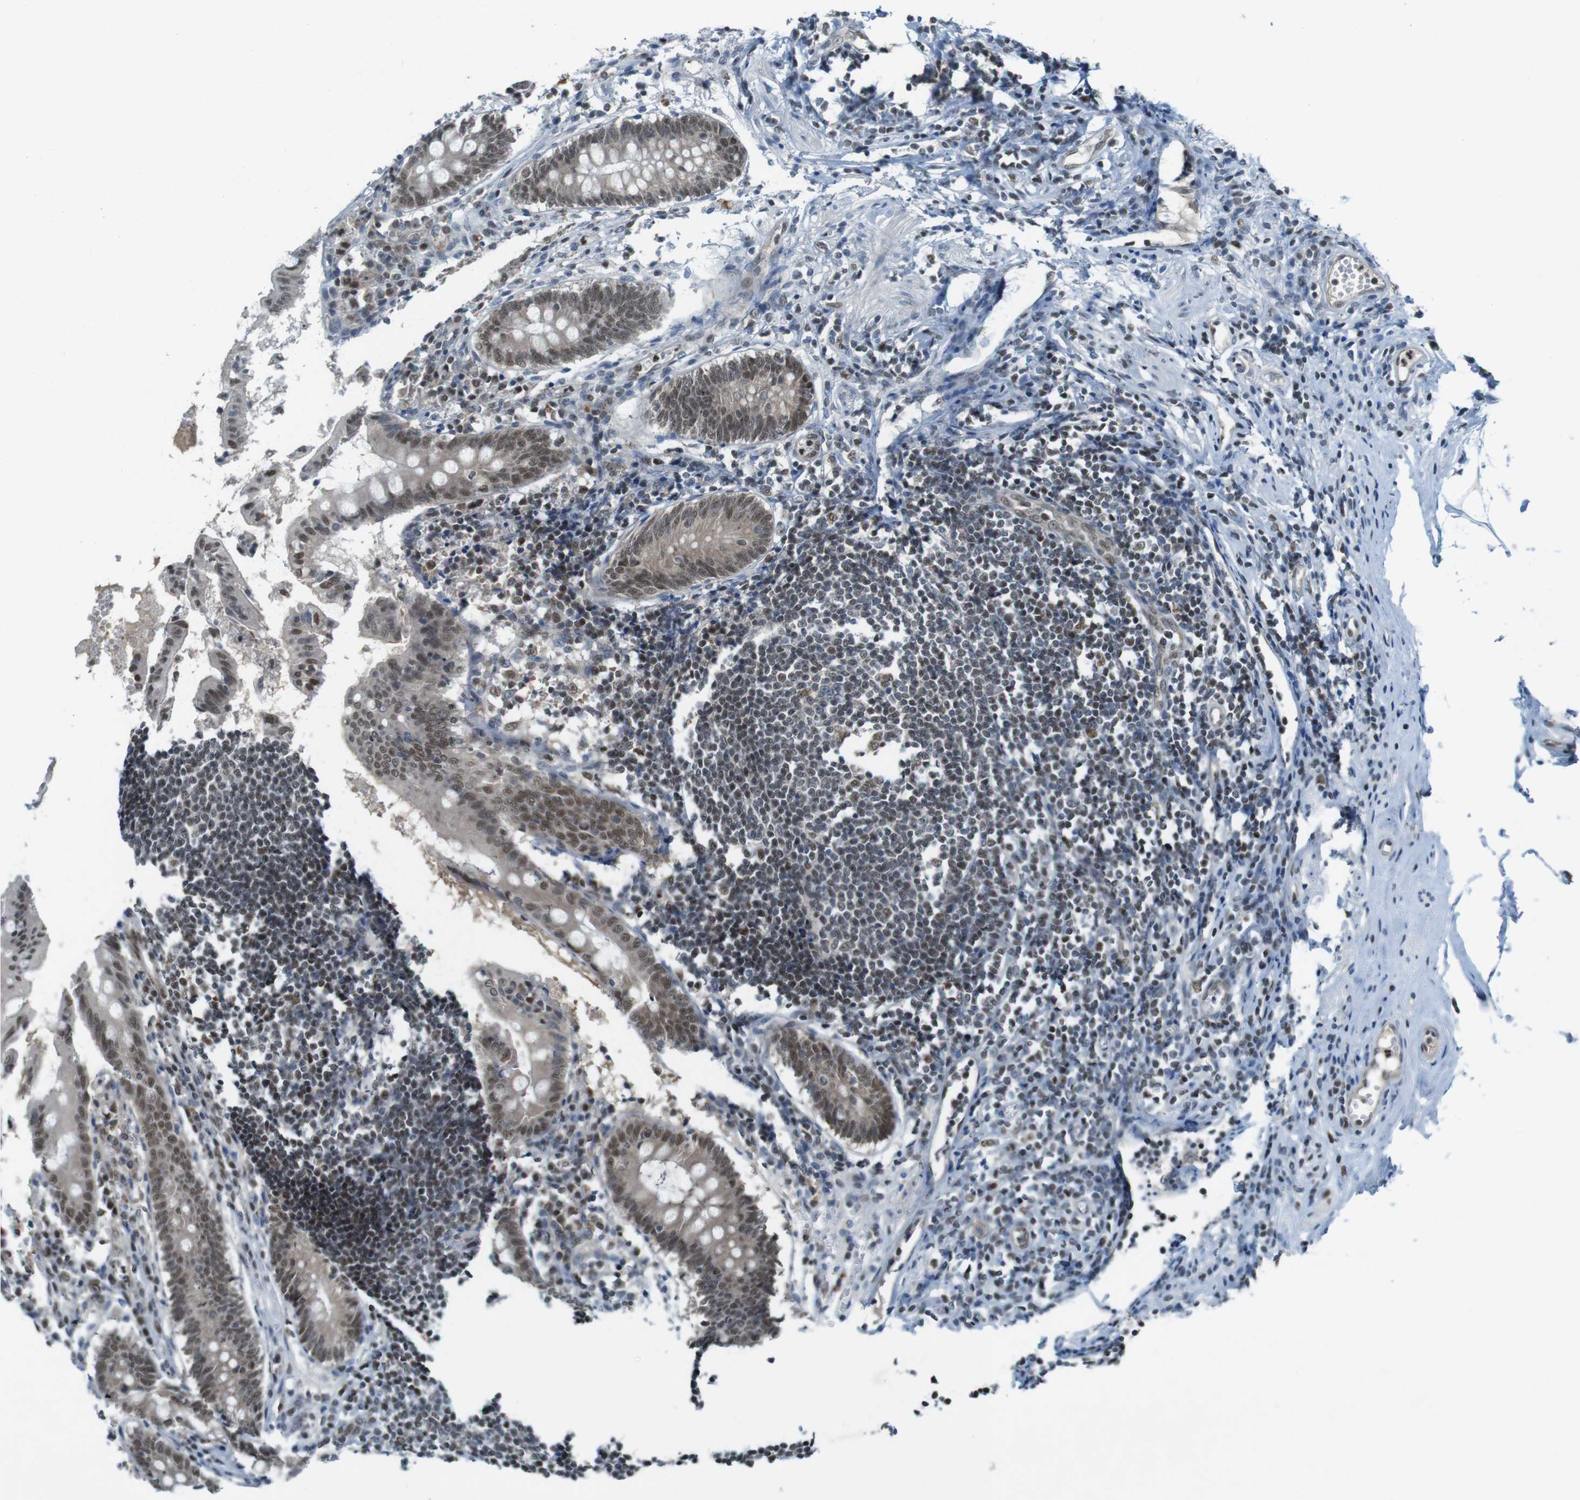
{"staining": {"intensity": "moderate", "quantity": "25%-75%", "location": "nuclear"}, "tissue": "appendix", "cell_type": "Glandular cells", "image_type": "normal", "snomed": [{"axis": "morphology", "description": "Normal tissue, NOS"}, {"axis": "topography", "description": "Appendix"}], "caption": "Immunohistochemistry (IHC) of benign human appendix displays medium levels of moderate nuclear expression in approximately 25%-75% of glandular cells.", "gene": "MAPKAPK5", "patient": {"sex": "female", "age": 50}}